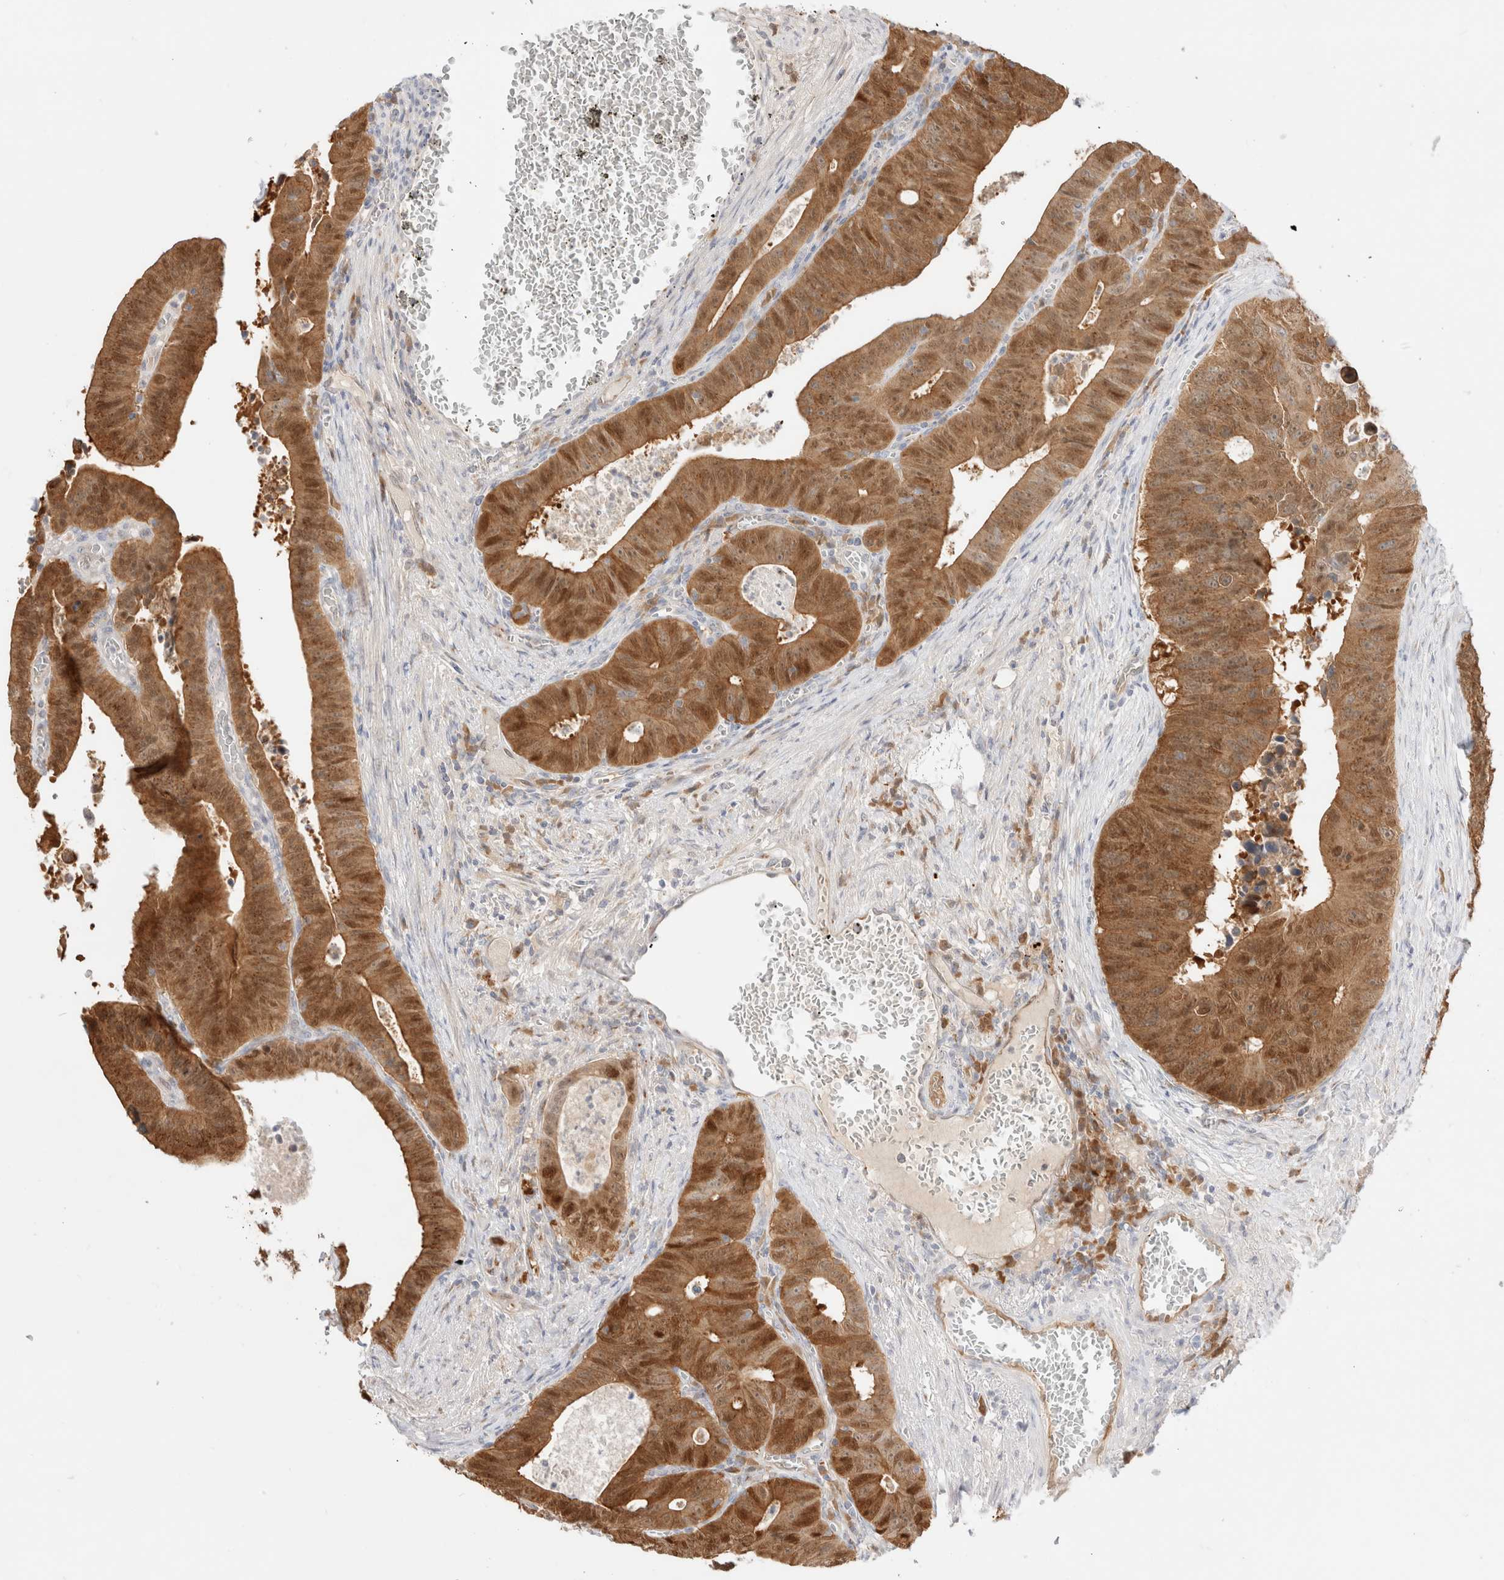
{"staining": {"intensity": "moderate", "quantity": ">75%", "location": "cytoplasmic/membranous"}, "tissue": "colorectal cancer", "cell_type": "Tumor cells", "image_type": "cancer", "snomed": [{"axis": "morphology", "description": "Adenocarcinoma, NOS"}, {"axis": "topography", "description": "Colon"}], "caption": "The image exhibits immunohistochemical staining of colorectal cancer. There is moderate cytoplasmic/membranous positivity is identified in about >75% of tumor cells. The protein of interest is stained brown, and the nuclei are stained in blue (DAB IHC with brightfield microscopy, high magnification).", "gene": "EFCAB13", "patient": {"sex": "male", "age": 87}}